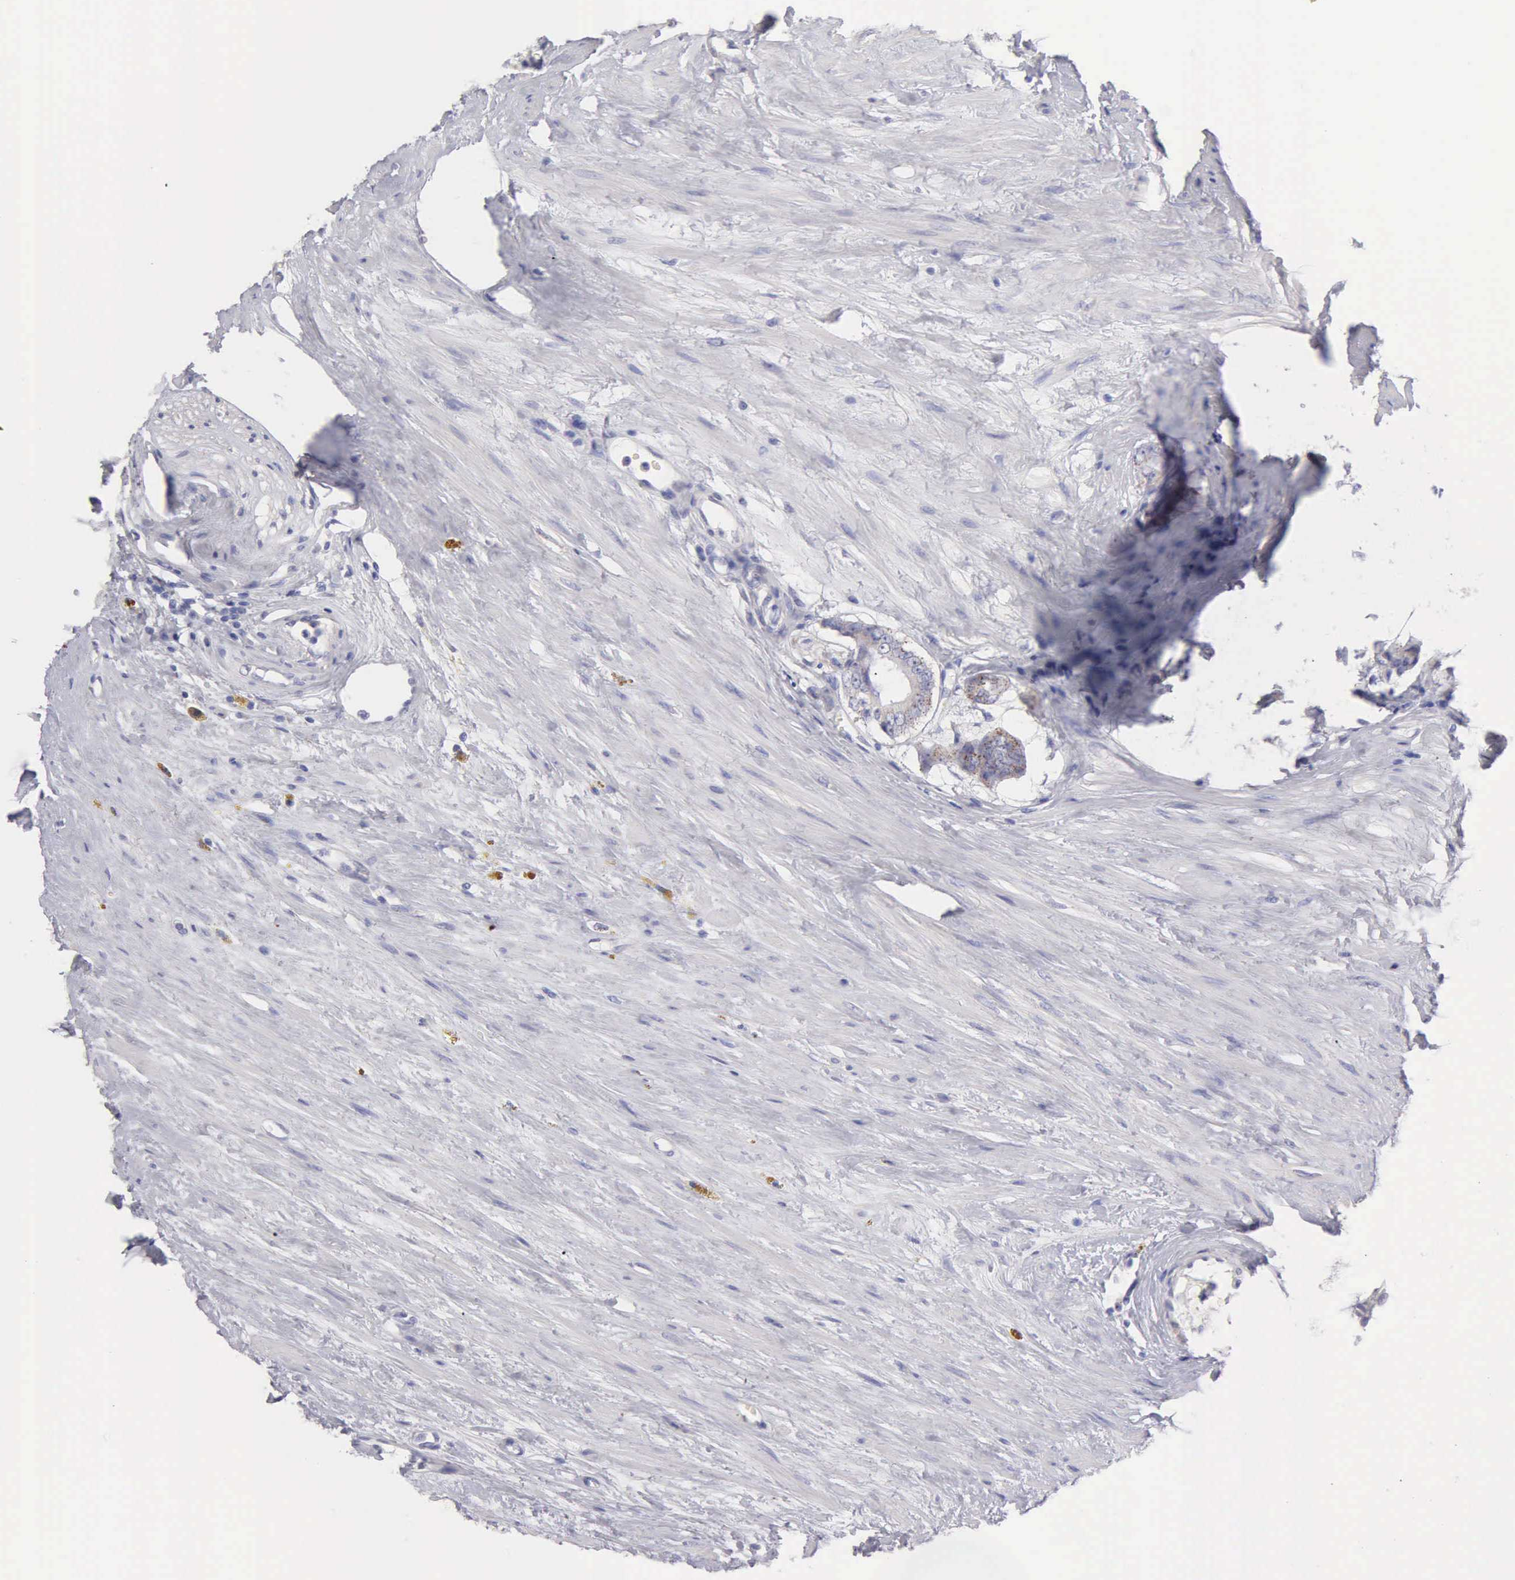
{"staining": {"intensity": "weak", "quantity": "<25%", "location": "cytoplasmic/membranous"}, "tissue": "prostate cancer", "cell_type": "Tumor cells", "image_type": "cancer", "snomed": [{"axis": "morphology", "description": "Adenocarcinoma, Medium grade"}, {"axis": "topography", "description": "Prostate"}], "caption": "This image is of prostate cancer (medium-grade adenocarcinoma) stained with IHC to label a protein in brown with the nuclei are counter-stained blue. There is no staining in tumor cells.", "gene": "APP", "patient": {"sex": "male", "age": 79}}